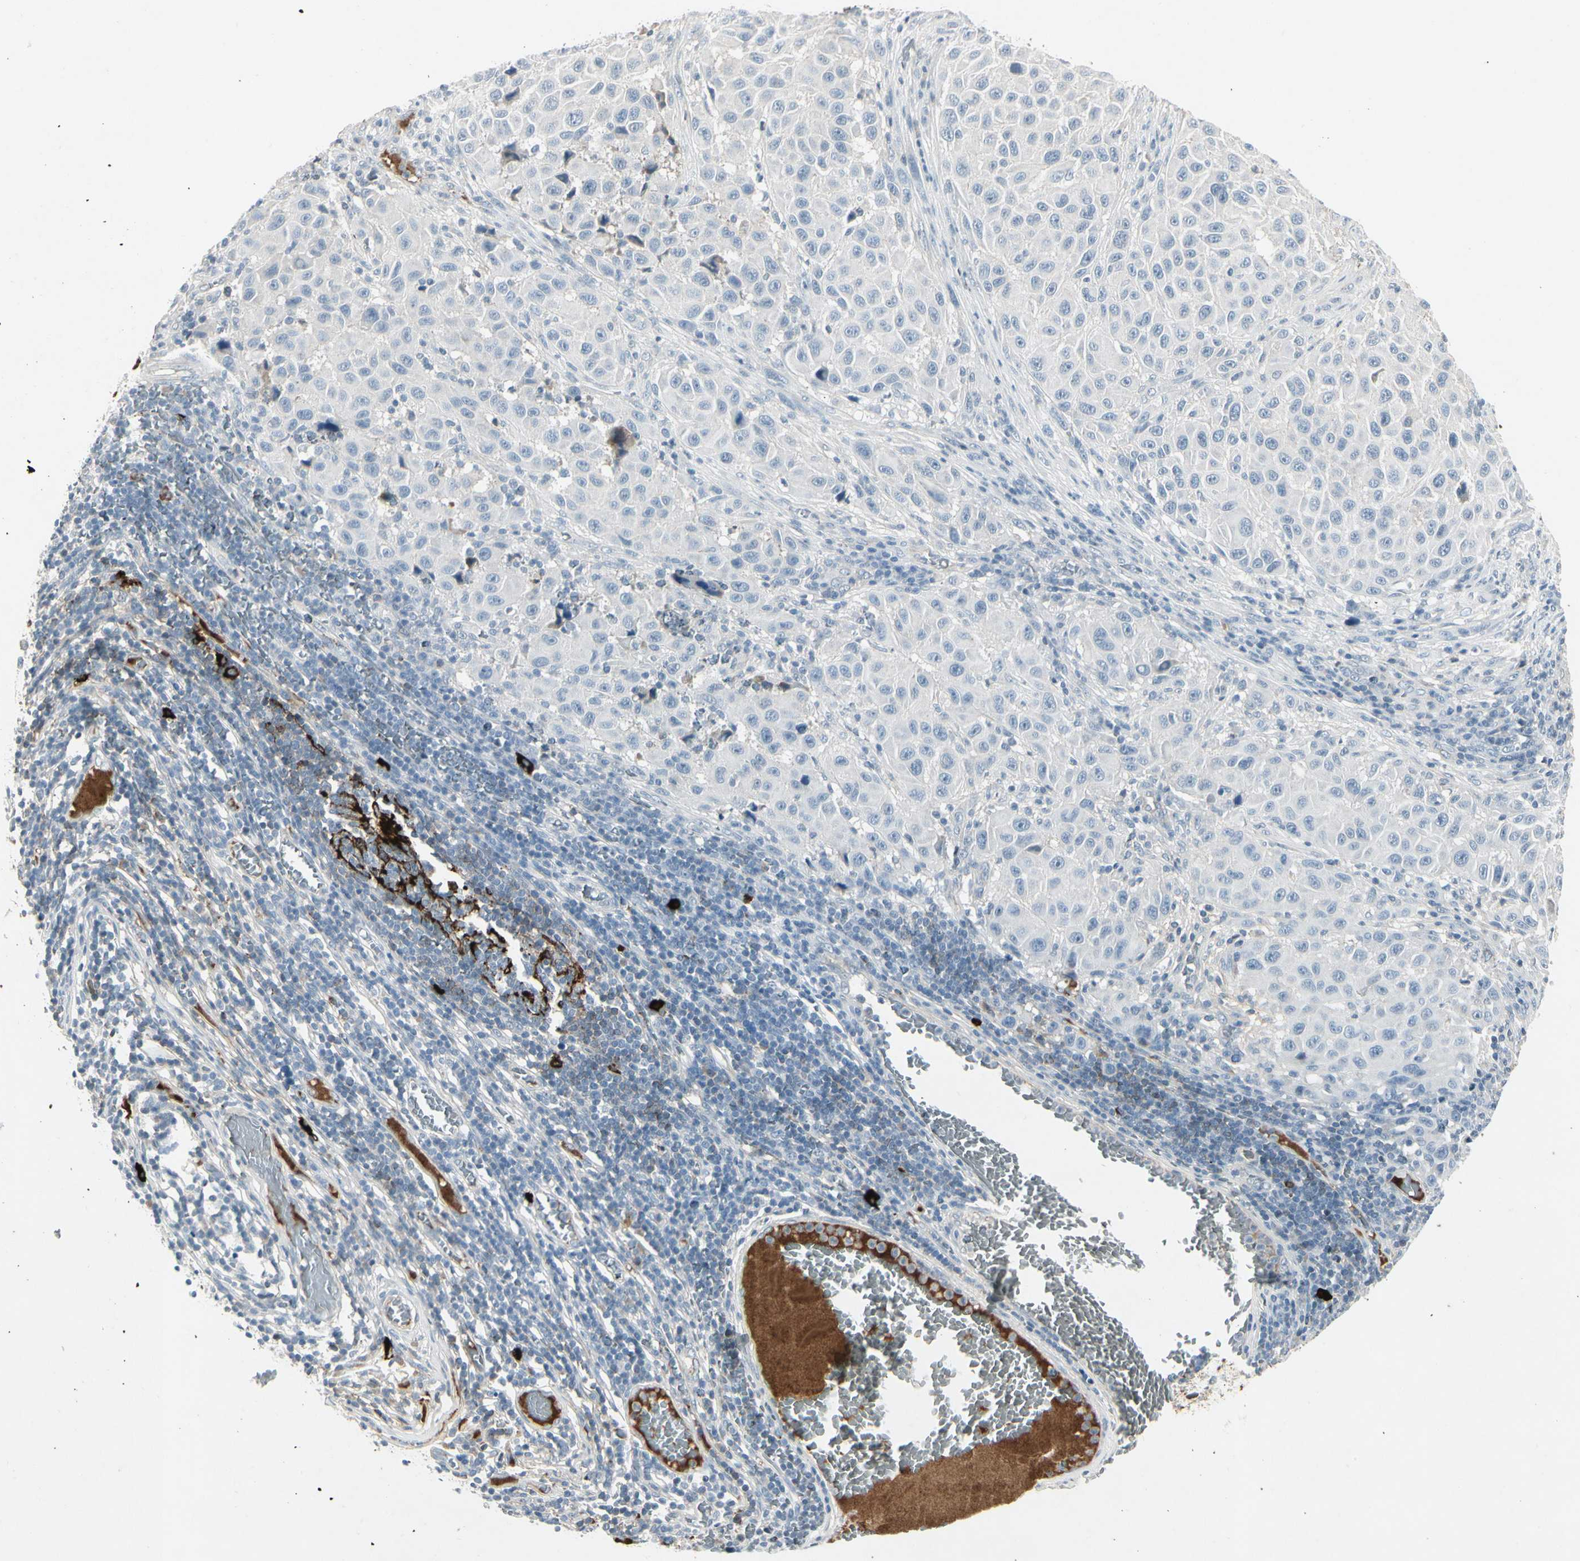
{"staining": {"intensity": "negative", "quantity": "none", "location": "none"}, "tissue": "melanoma", "cell_type": "Tumor cells", "image_type": "cancer", "snomed": [{"axis": "morphology", "description": "Malignant melanoma, Metastatic site"}, {"axis": "topography", "description": "Lymph node"}], "caption": "The histopathology image demonstrates no staining of tumor cells in malignant melanoma (metastatic site).", "gene": "IGHM", "patient": {"sex": "male", "age": 61}}